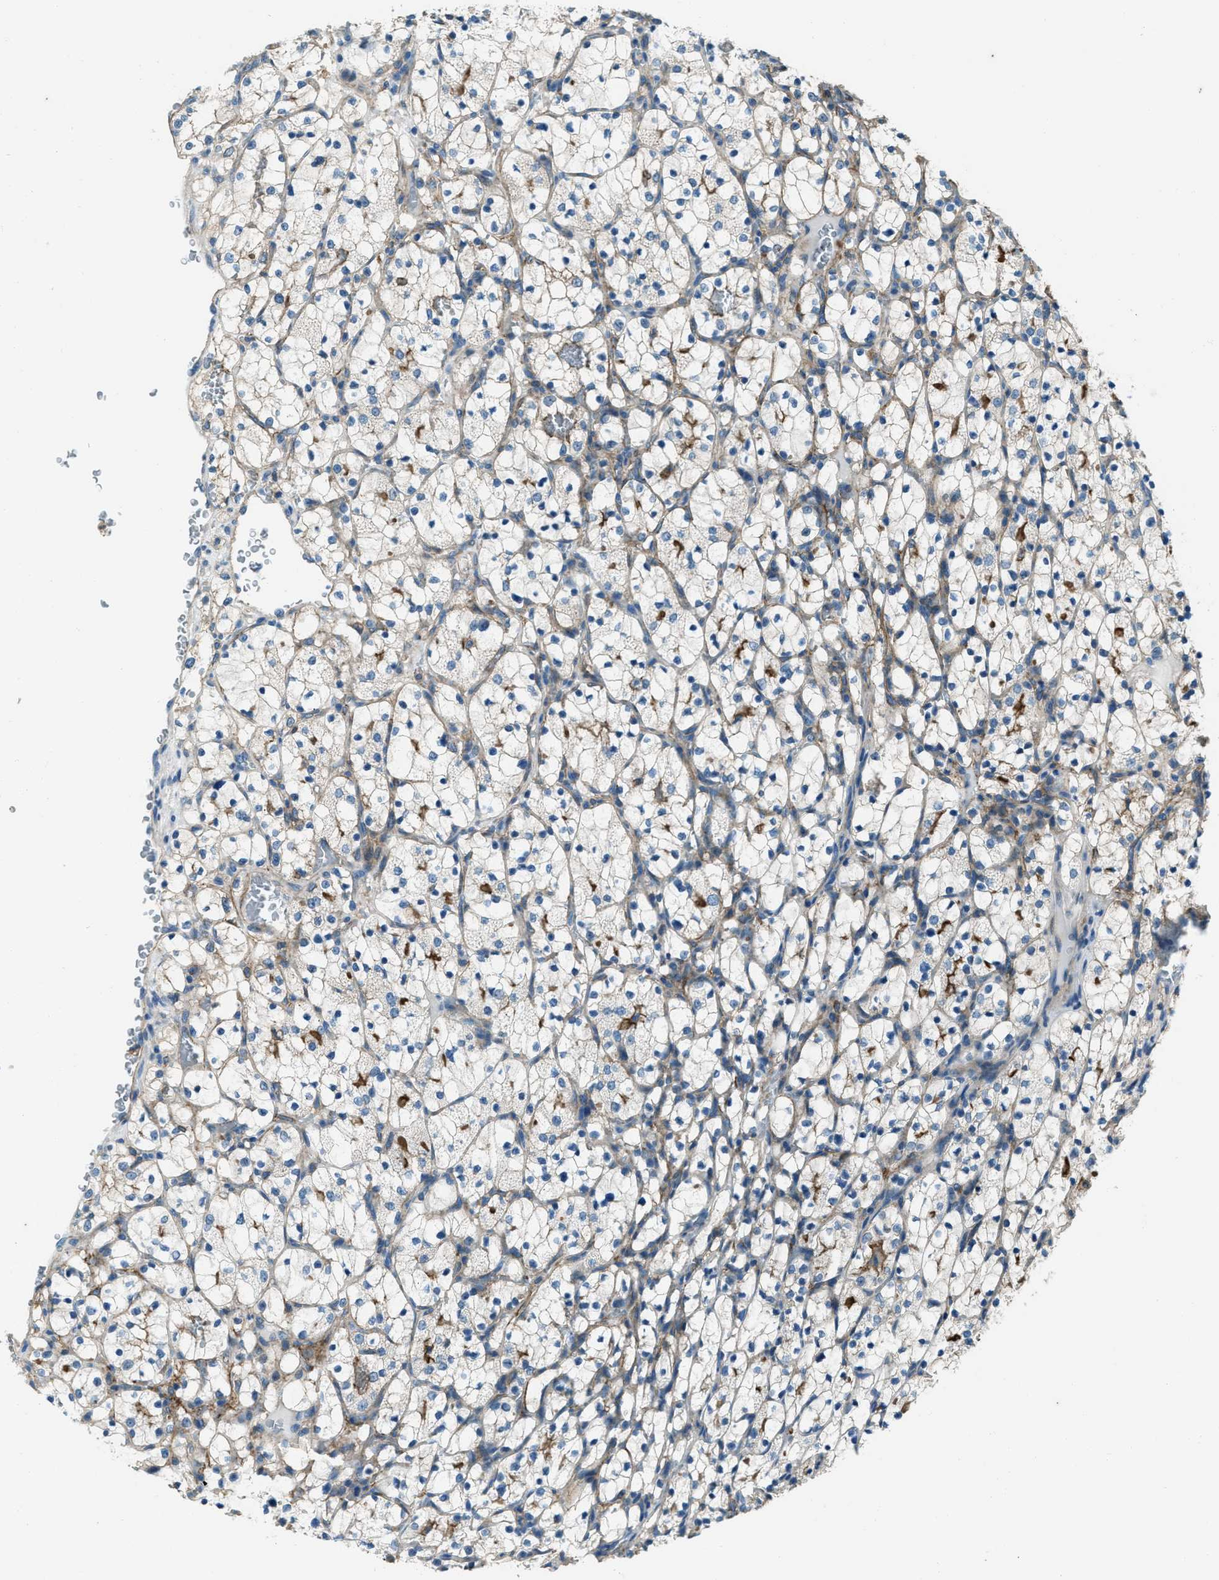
{"staining": {"intensity": "negative", "quantity": "none", "location": "none"}, "tissue": "renal cancer", "cell_type": "Tumor cells", "image_type": "cancer", "snomed": [{"axis": "morphology", "description": "Adenocarcinoma, NOS"}, {"axis": "topography", "description": "Kidney"}], "caption": "Immunohistochemistry (IHC) image of neoplastic tissue: renal adenocarcinoma stained with DAB shows no significant protein positivity in tumor cells.", "gene": "SVIL", "patient": {"sex": "female", "age": 69}}